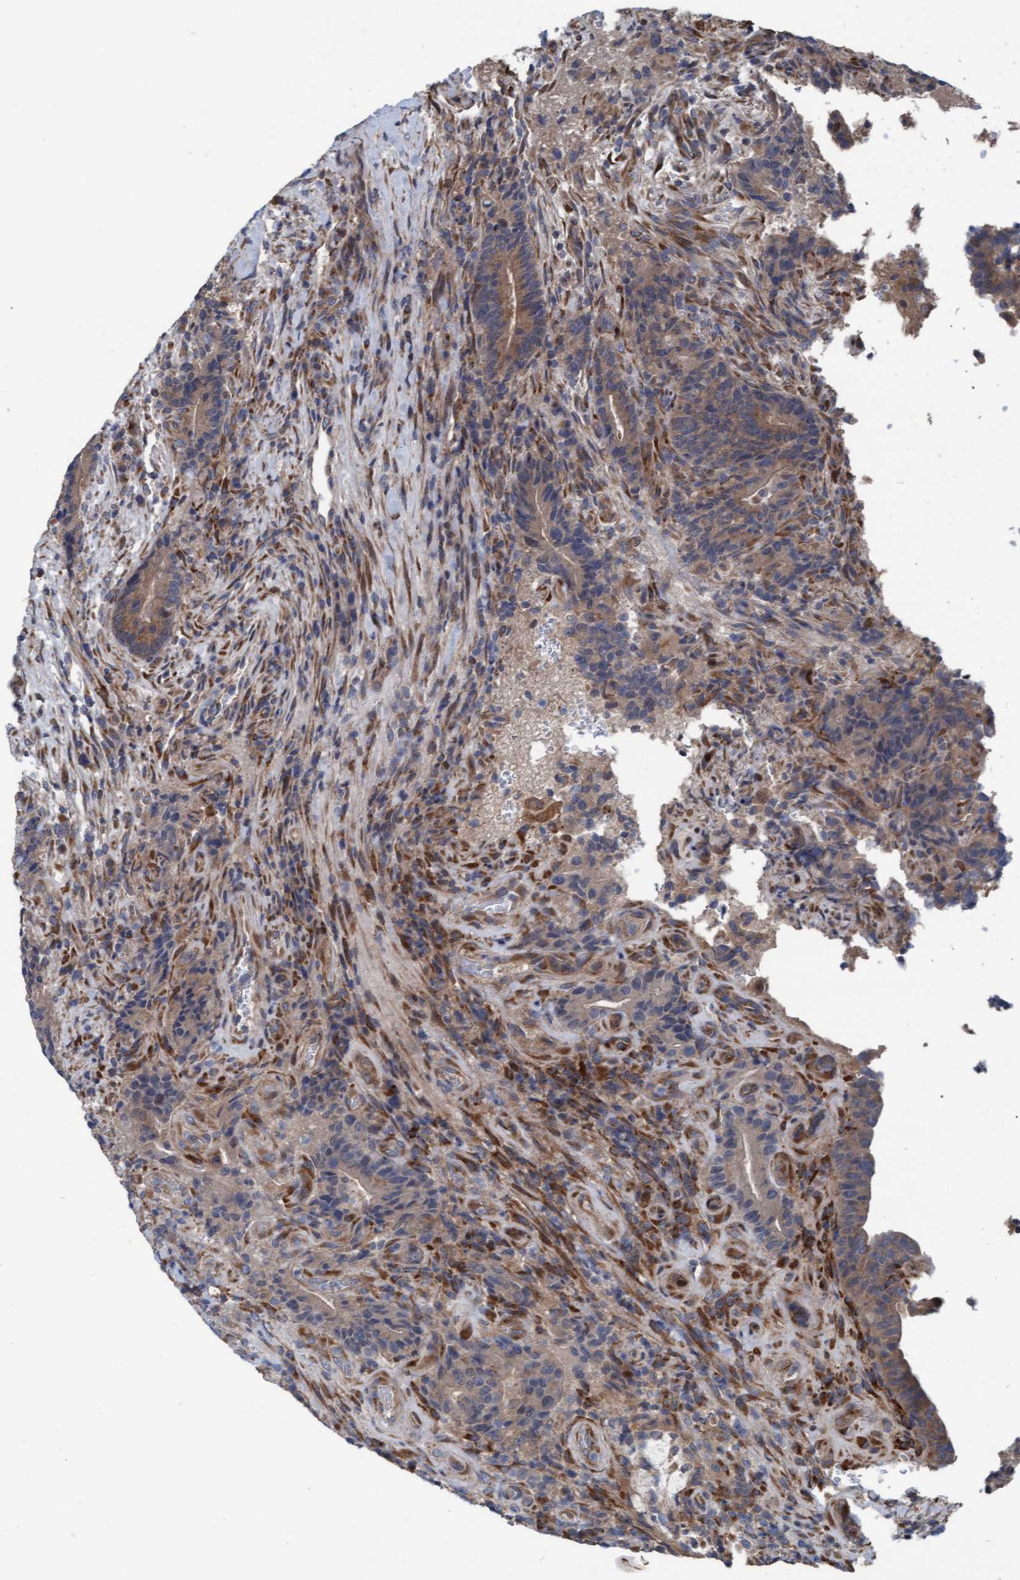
{"staining": {"intensity": "weak", "quantity": ">75%", "location": "cytoplasmic/membranous"}, "tissue": "colorectal cancer", "cell_type": "Tumor cells", "image_type": "cancer", "snomed": [{"axis": "morphology", "description": "Normal tissue, NOS"}, {"axis": "morphology", "description": "Adenocarcinoma, NOS"}, {"axis": "topography", "description": "Colon"}], "caption": "Colorectal cancer tissue demonstrates weak cytoplasmic/membranous positivity in about >75% of tumor cells, visualized by immunohistochemistry. (Brightfield microscopy of DAB IHC at high magnification).", "gene": "KLHL26", "patient": {"sex": "female", "age": 75}}